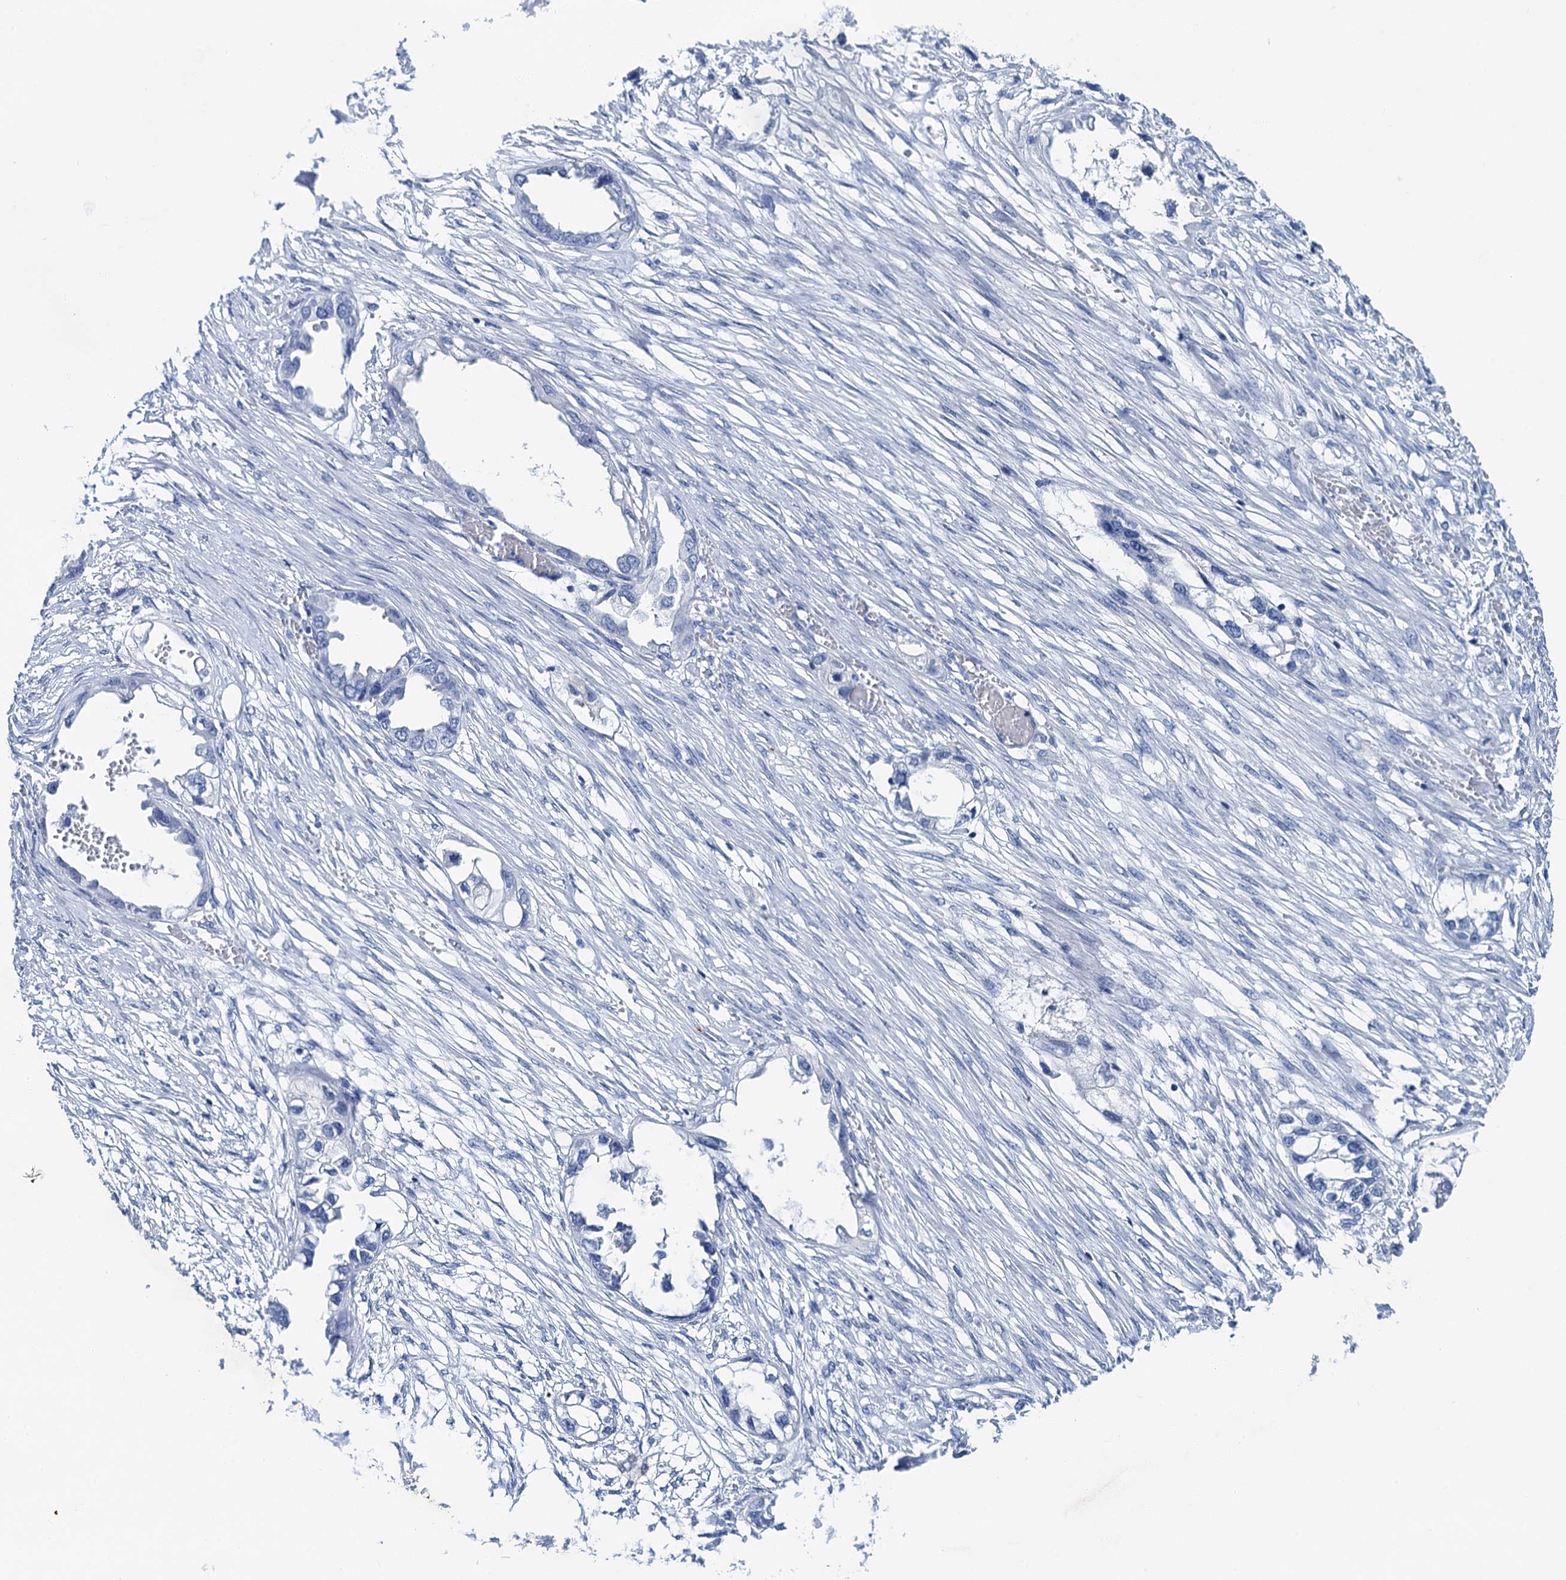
{"staining": {"intensity": "negative", "quantity": "none", "location": "none"}, "tissue": "endometrial cancer", "cell_type": "Tumor cells", "image_type": "cancer", "snomed": [{"axis": "morphology", "description": "Adenocarcinoma, NOS"}, {"axis": "morphology", "description": "Adenocarcinoma, metastatic, NOS"}, {"axis": "topography", "description": "Adipose tissue"}, {"axis": "topography", "description": "Endometrium"}], "caption": "A histopathology image of human endometrial cancer (adenocarcinoma) is negative for staining in tumor cells.", "gene": "LYPD3", "patient": {"sex": "female", "age": 67}}